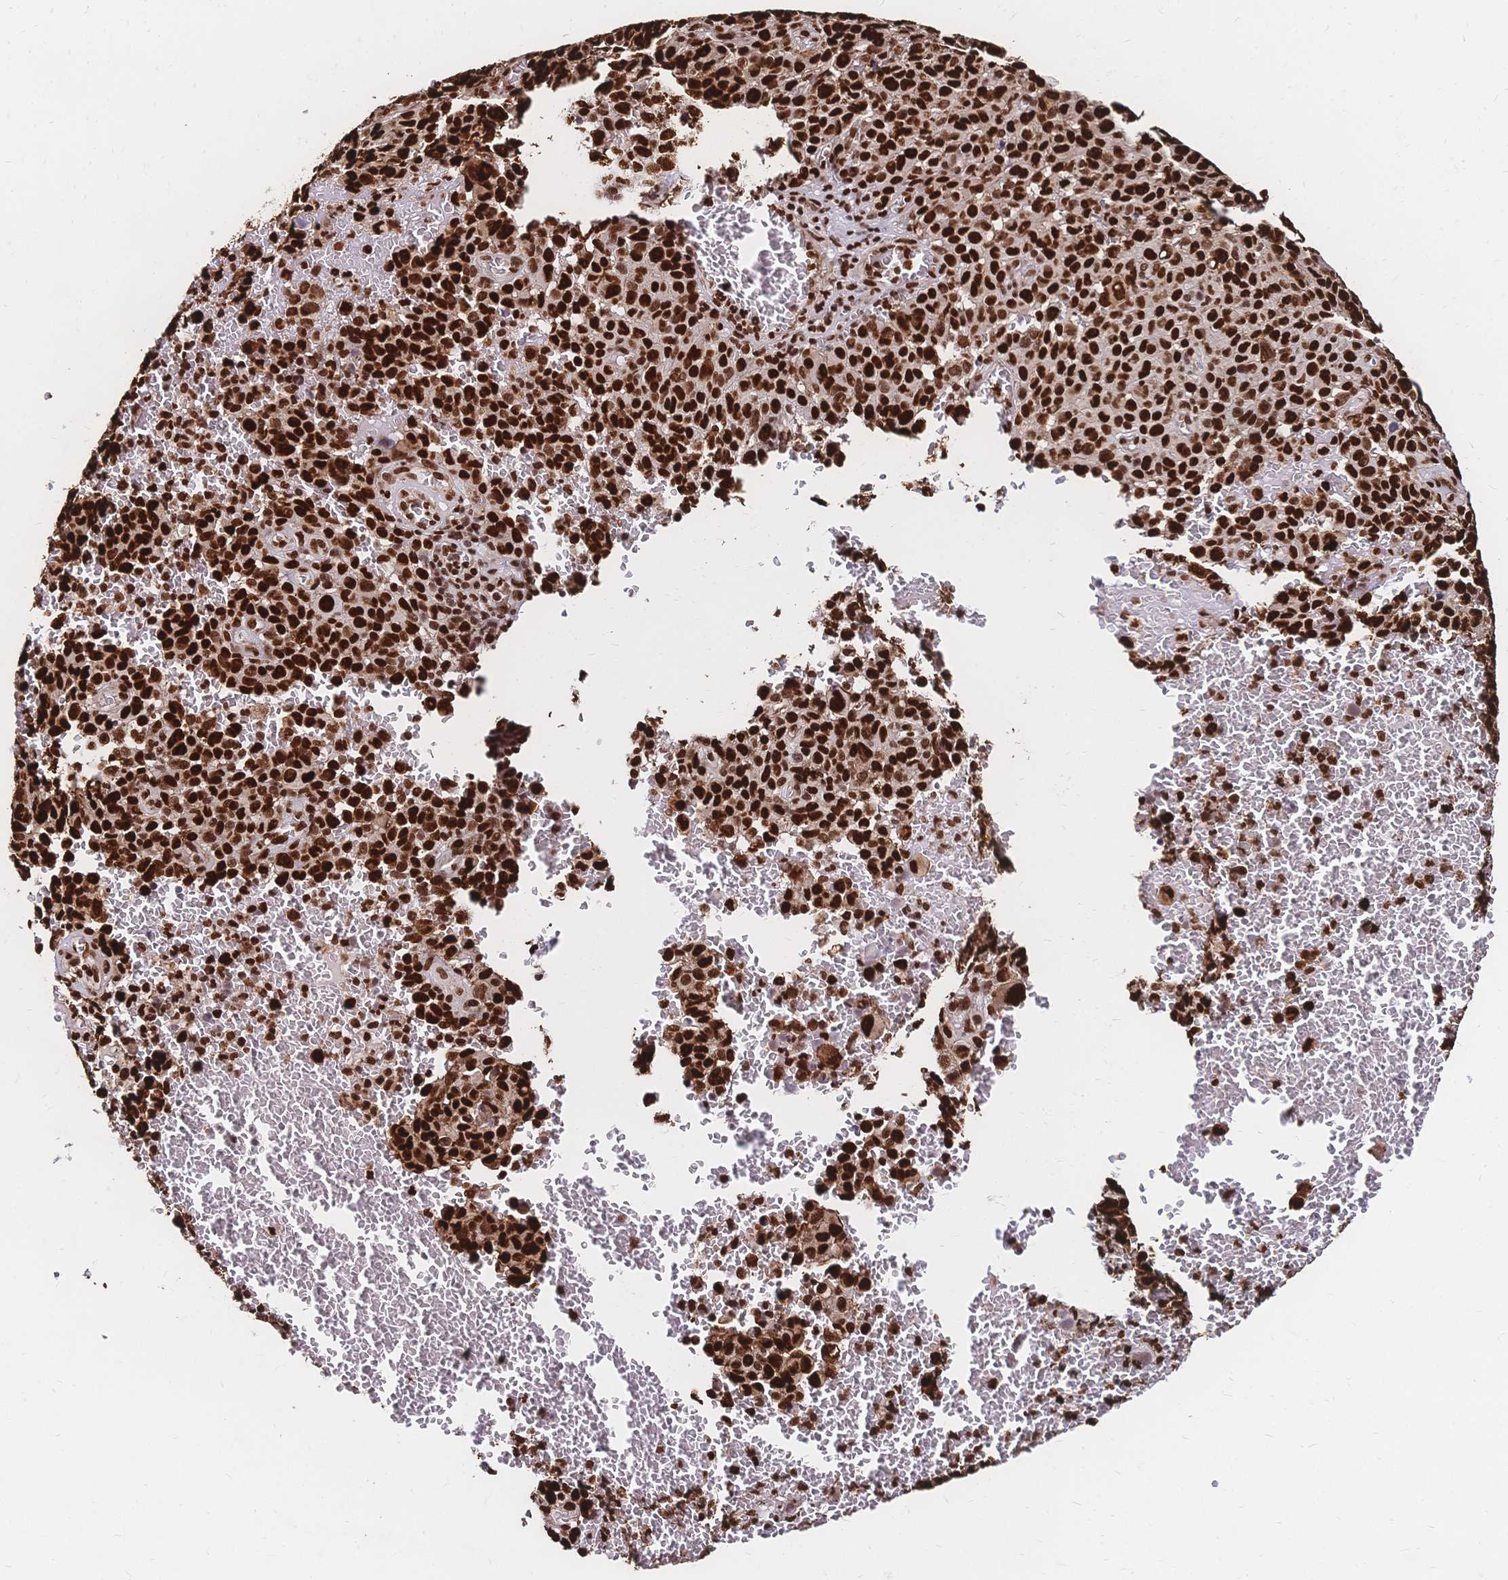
{"staining": {"intensity": "strong", "quantity": ">75%", "location": "nuclear"}, "tissue": "melanoma", "cell_type": "Tumor cells", "image_type": "cancer", "snomed": [{"axis": "morphology", "description": "Malignant melanoma, NOS"}, {"axis": "topography", "description": "Skin"}], "caption": "Protein staining of melanoma tissue exhibits strong nuclear expression in approximately >75% of tumor cells.", "gene": "HDGF", "patient": {"sex": "female", "age": 82}}